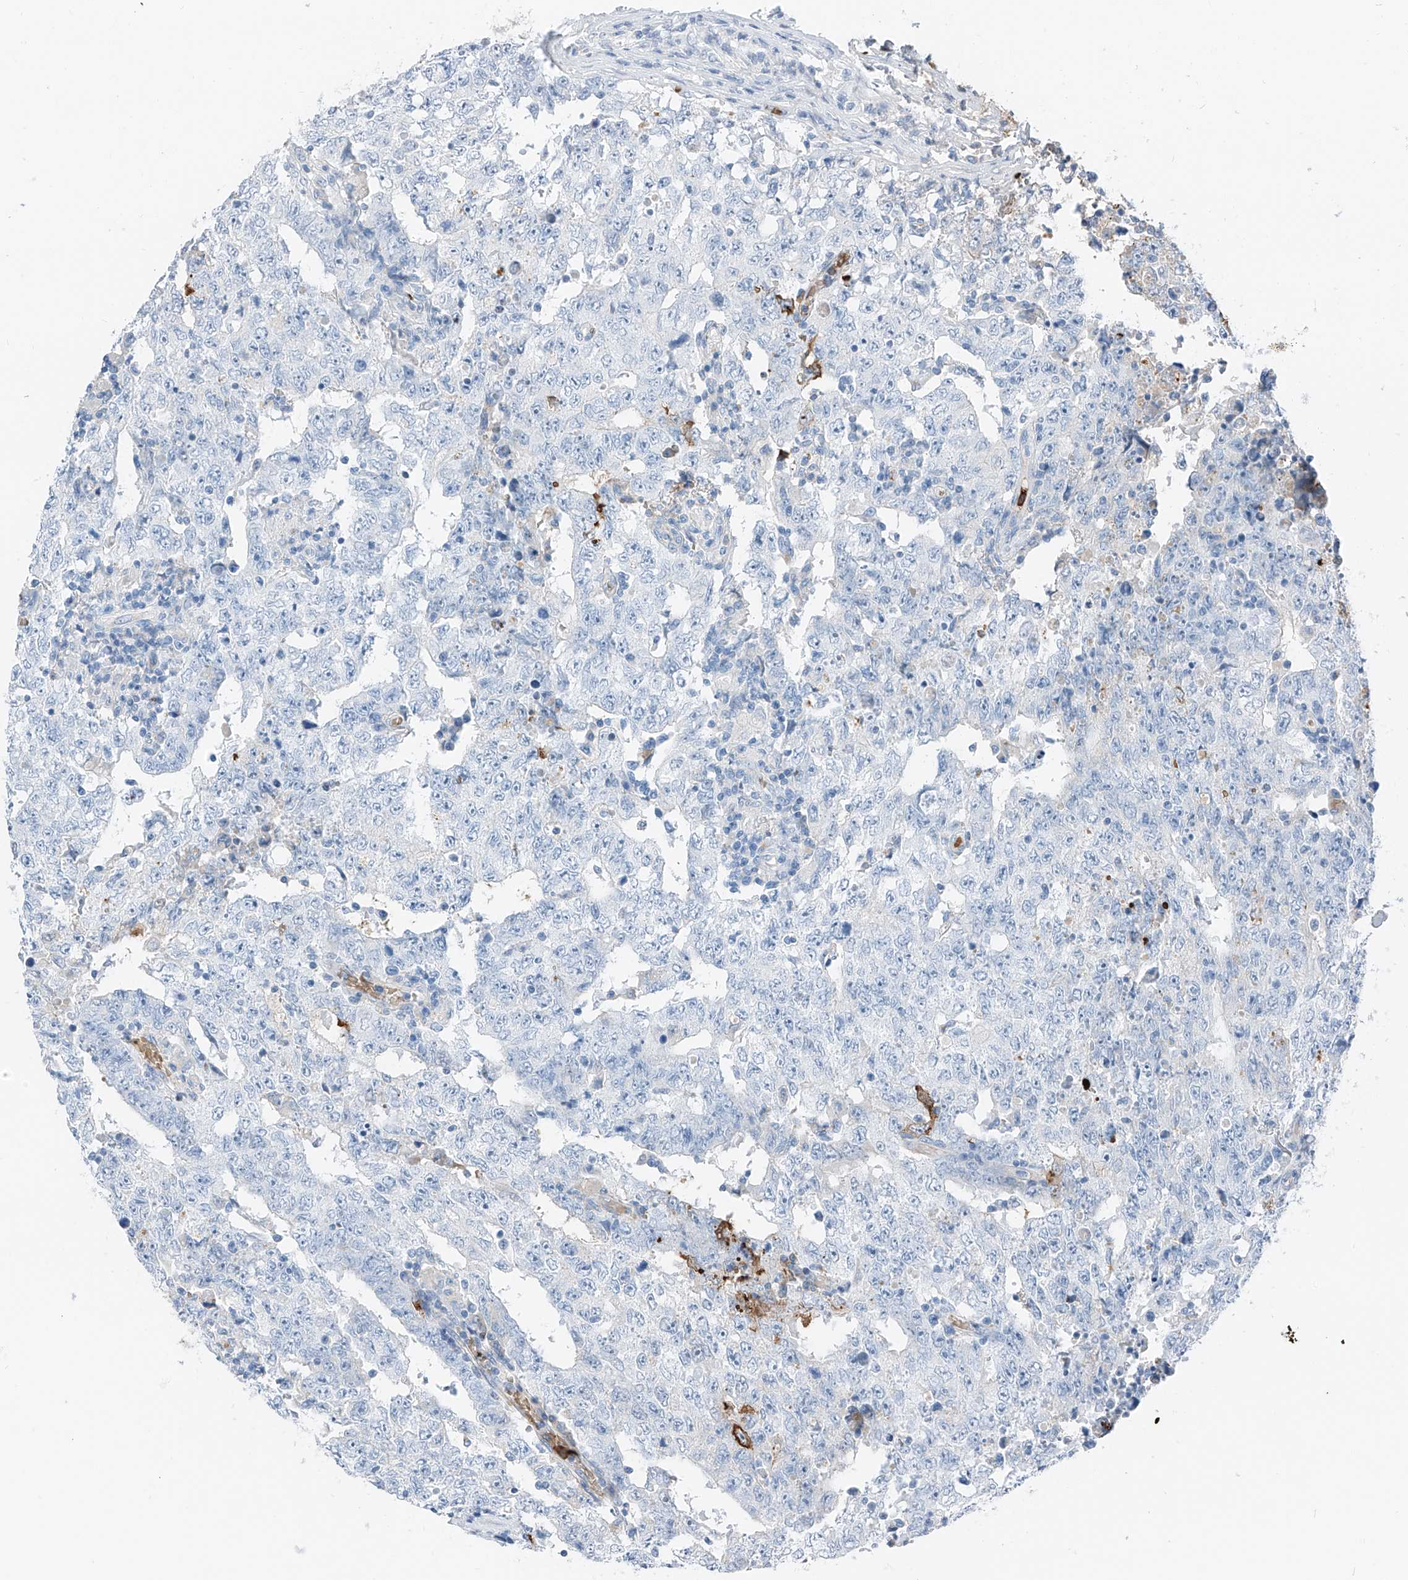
{"staining": {"intensity": "negative", "quantity": "none", "location": "none"}, "tissue": "testis cancer", "cell_type": "Tumor cells", "image_type": "cancer", "snomed": [{"axis": "morphology", "description": "Carcinoma, Embryonal, NOS"}, {"axis": "topography", "description": "Testis"}], "caption": "Tumor cells show no significant staining in testis cancer.", "gene": "PRSS23", "patient": {"sex": "male", "age": 26}}